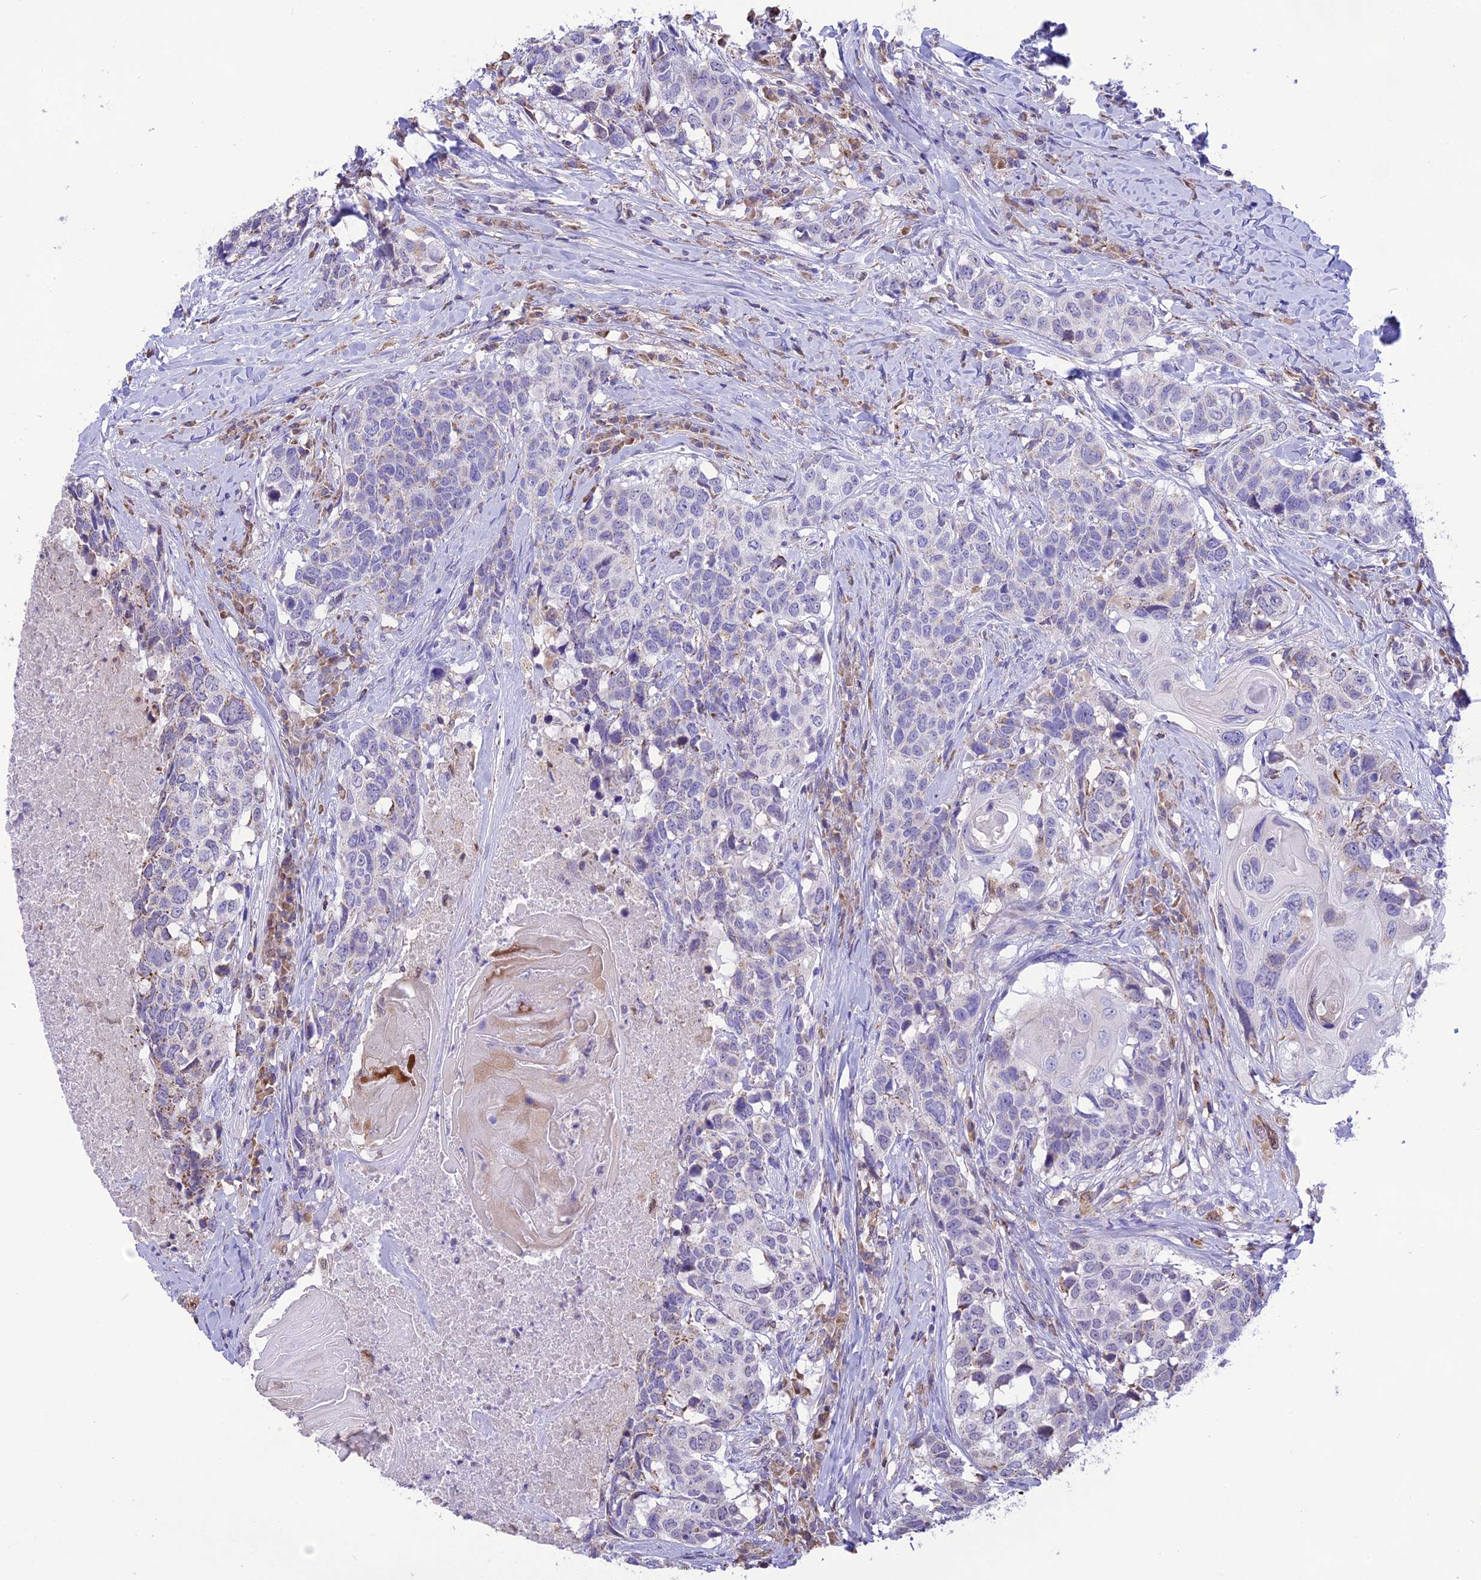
{"staining": {"intensity": "negative", "quantity": "none", "location": "none"}, "tissue": "head and neck cancer", "cell_type": "Tumor cells", "image_type": "cancer", "snomed": [{"axis": "morphology", "description": "Squamous cell carcinoma, NOS"}, {"axis": "topography", "description": "Head-Neck"}], "caption": "IHC image of squamous cell carcinoma (head and neck) stained for a protein (brown), which reveals no positivity in tumor cells. (Brightfield microscopy of DAB immunohistochemistry at high magnification).", "gene": "DOC2B", "patient": {"sex": "male", "age": 66}}